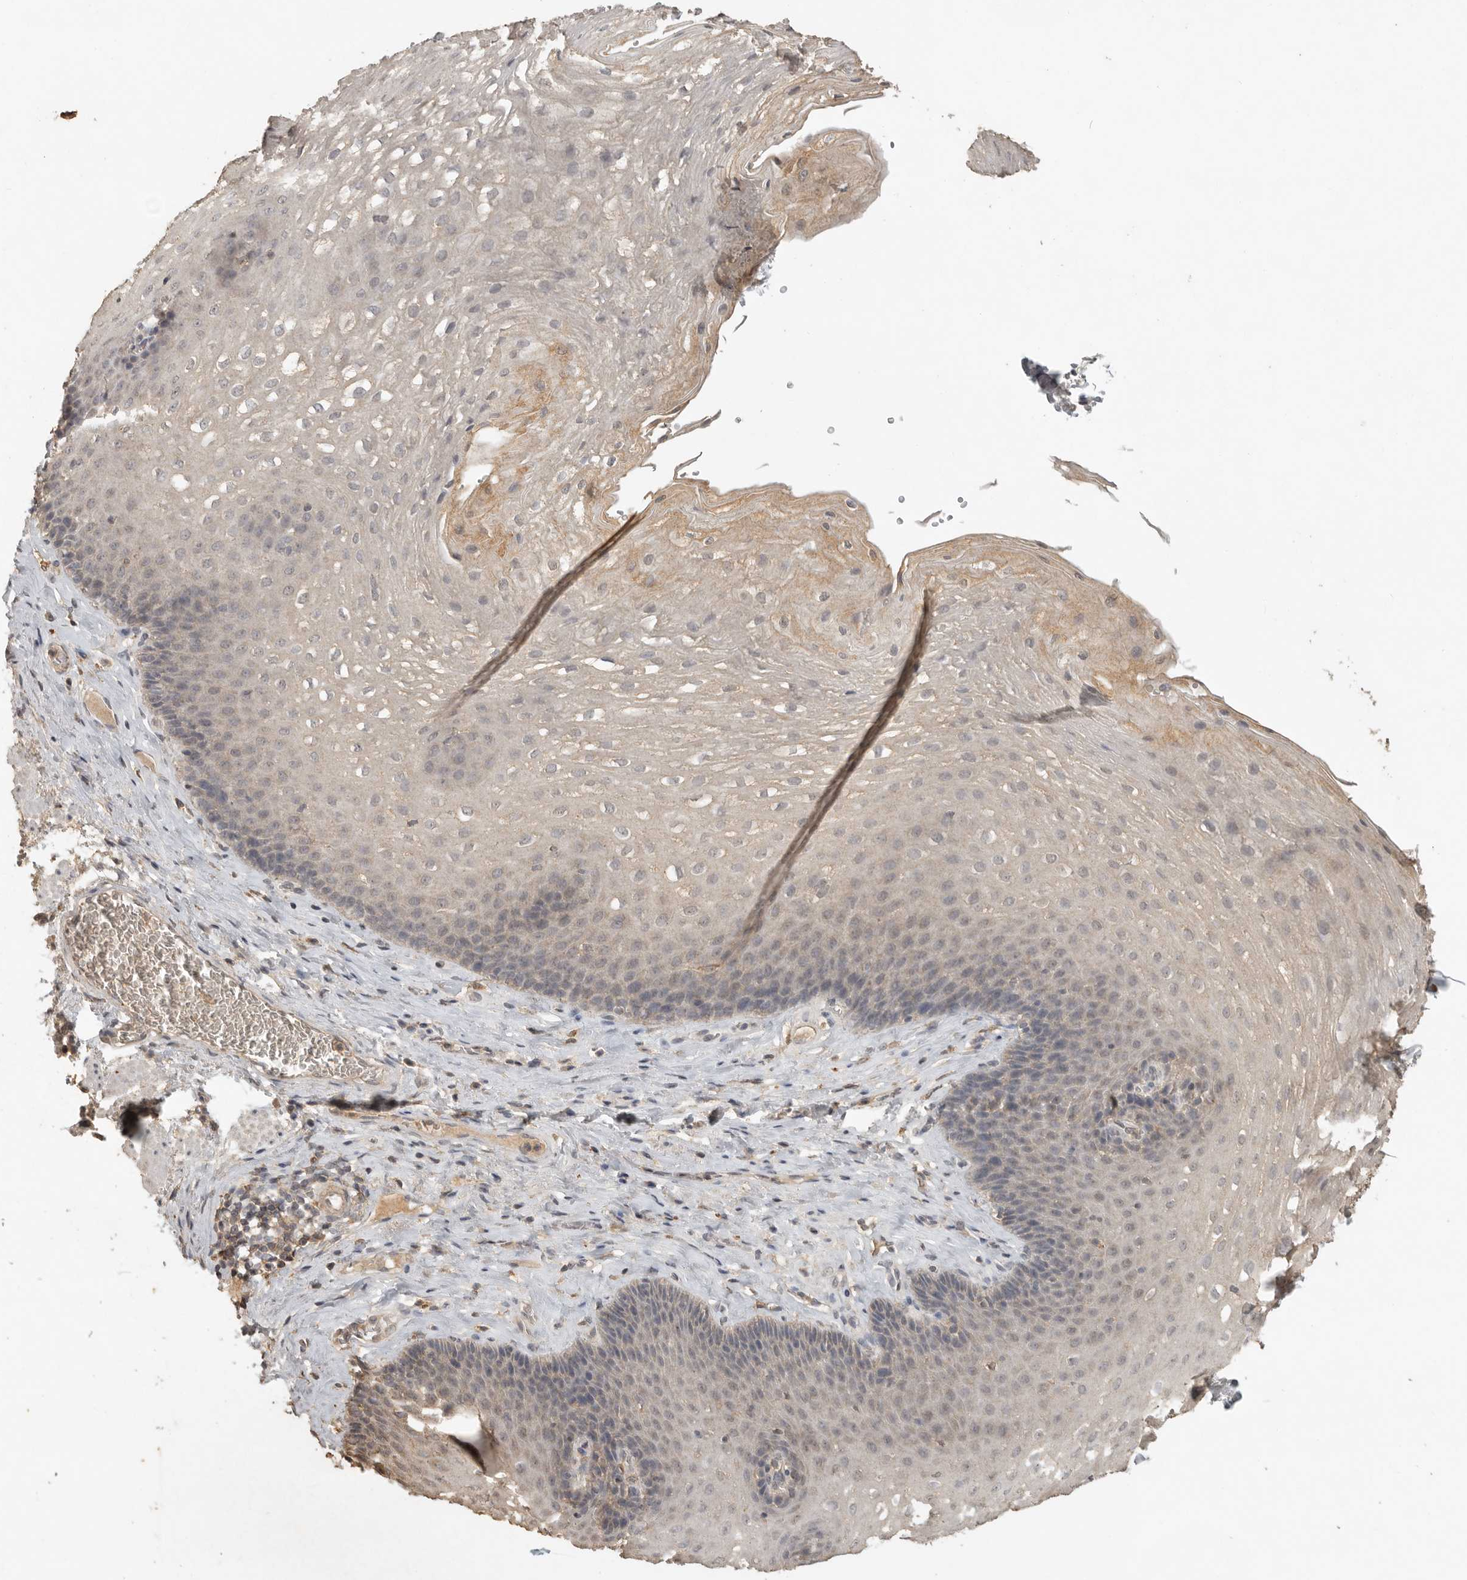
{"staining": {"intensity": "negative", "quantity": "none", "location": "none"}, "tissue": "esophagus", "cell_type": "Squamous epithelial cells", "image_type": "normal", "snomed": [{"axis": "morphology", "description": "Normal tissue, NOS"}, {"axis": "topography", "description": "Esophagus"}], "caption": "Immunohistochemical staining of benign esophagus demonstrates no significant expression in squamous epithelial cells. (Brightfield microscopy of DAB (3,3'-diaminobenzidine) immunohistochemistry (IHC) at high magnification).", "gene": "ADAMTS4", "patient": {"sex": "female", "age": 66}}